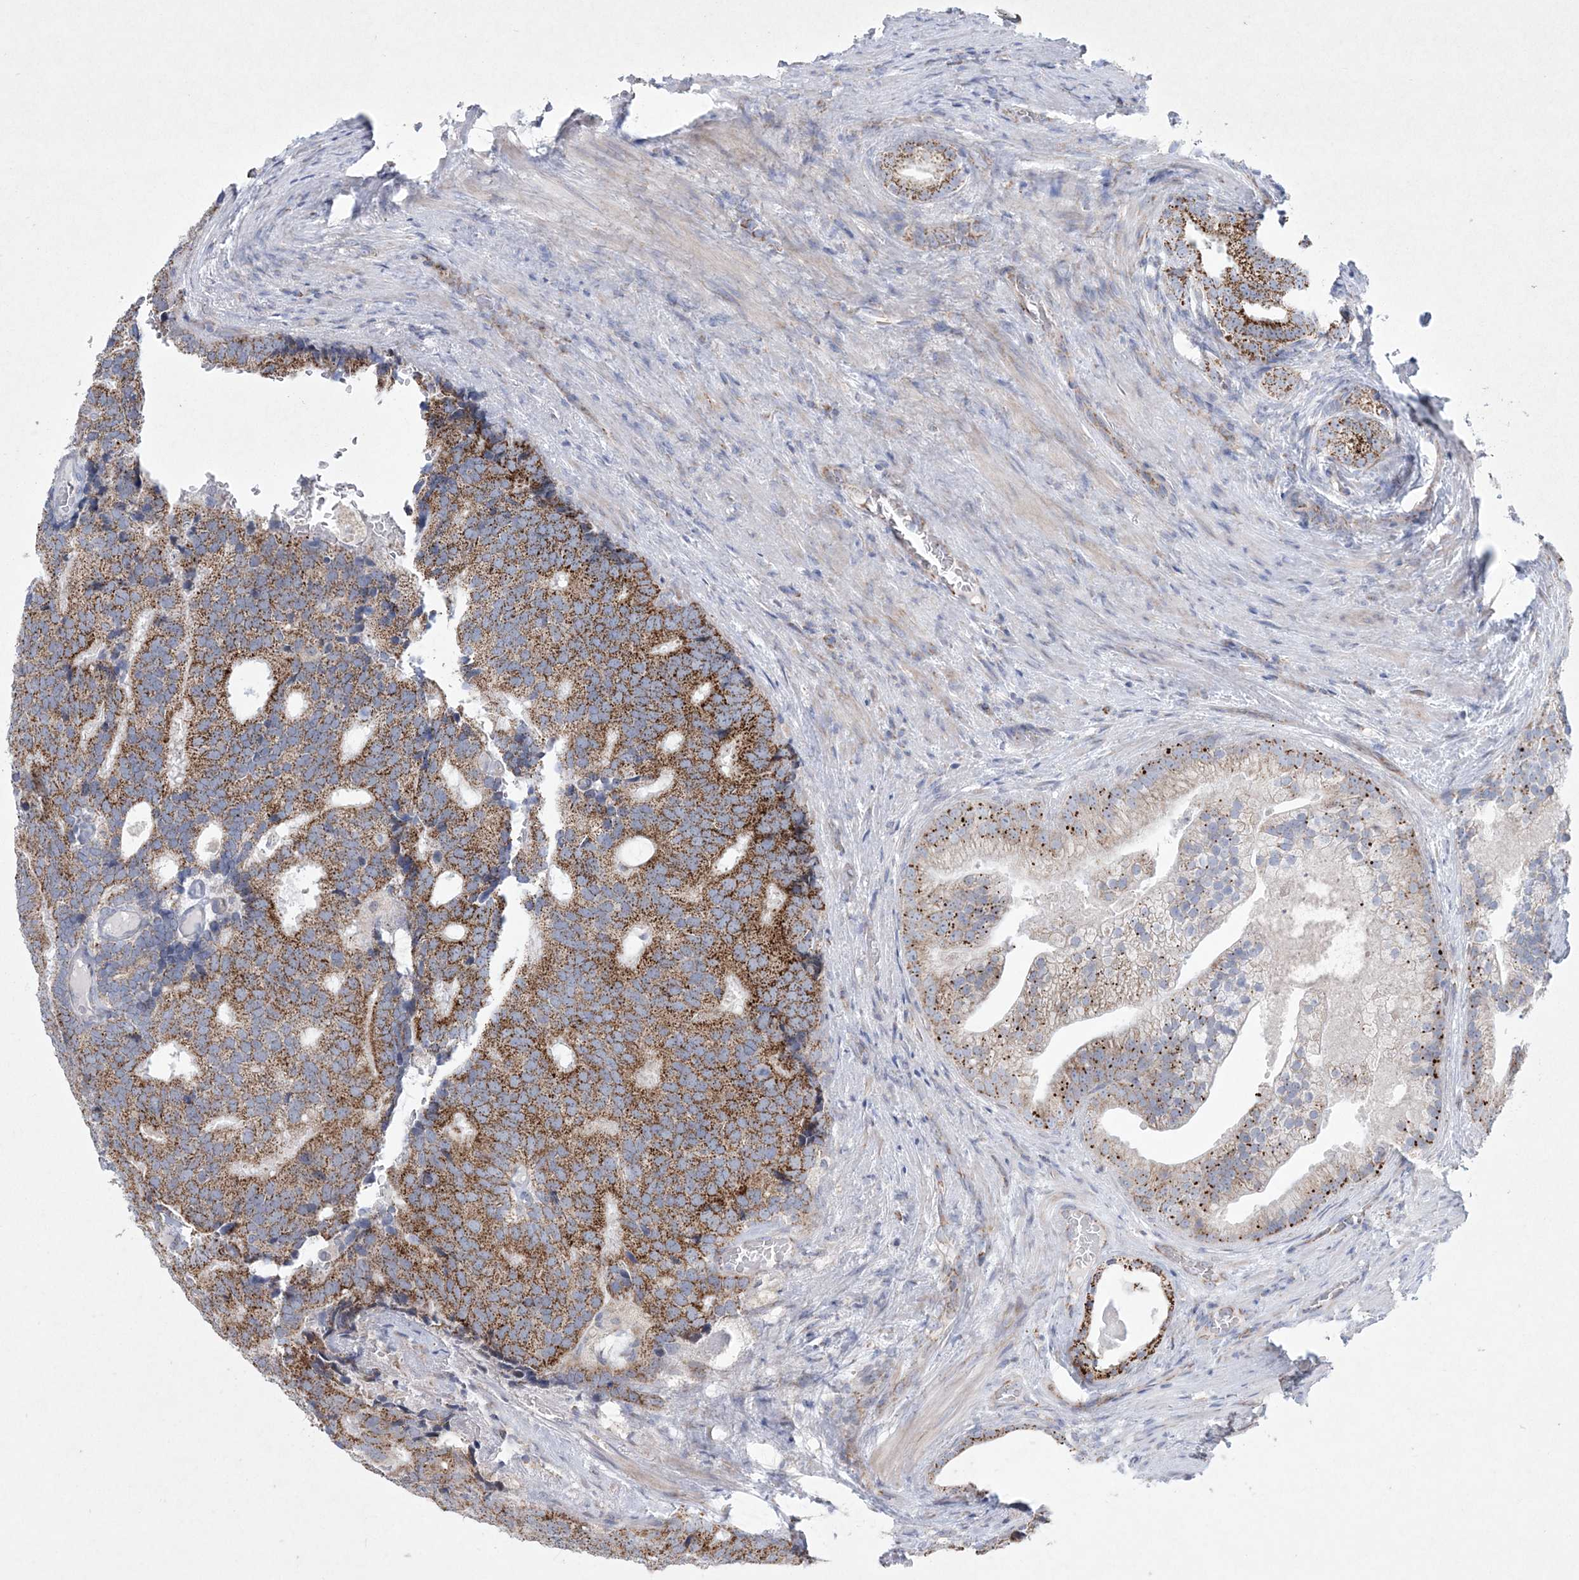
{"staining": {"intensity": "moderate", "quantity": ">75%", "location": "cytoplasmic/membranous"}, "tissue": "prostate cancer", "cell_type": "Tumor cells", "image_type": "cancer", "snomed": [{"axis": "morphology", "description": "Adenocarcinoma, Low grade"}, {"axis": "topography", "description": "Prostate"}], "caption": "Moderate cytoplasmic/membranous expression for a protein is identified in about >75% of tumor cells of prostate cancer (low-grade adenocarcinoma) using immunohistochemistry.", "gene": "CES4A", "patient": {"sex": "male", "age": 71}}